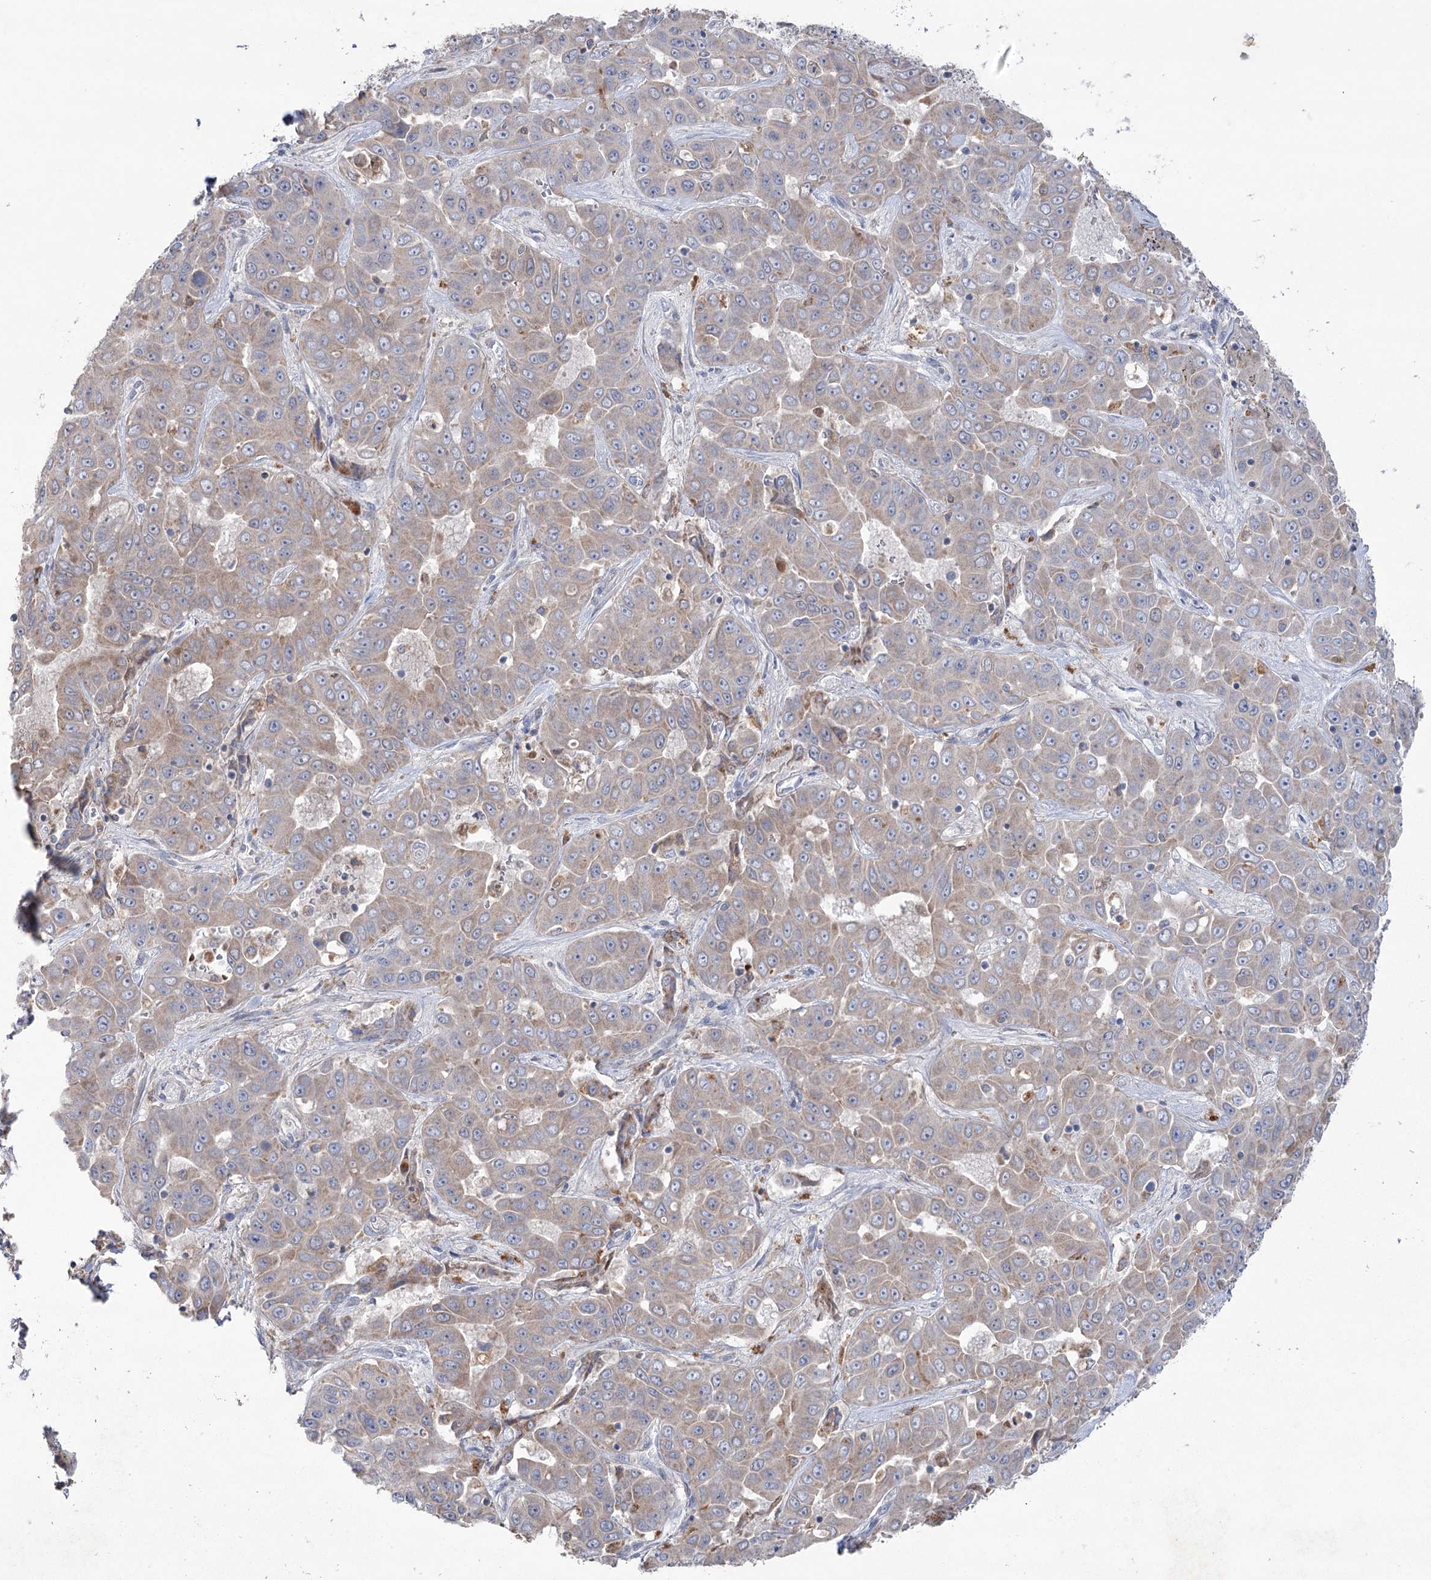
{"staining": {"intensity": "weak", "quantity": "<25%", "location": "cytoplasmic/membranous"}, "tissue": "liver cancer", "cell_type": "Tumor cells", "image_type": "cancer", "snomed": [{"axis": "morphology", "description": "Cholangiocarcinoma"}, {"axis": "topography", "description": "Liver"}], "caption": "DAB (3,3'-diaminobenzidine) immunohistochemical staining of human cholangiocarcinoma (liver) shows no significant positivity in tumor cells.", "gene": "MTCH2", "patient": {"sex": "female", "age": 52}}